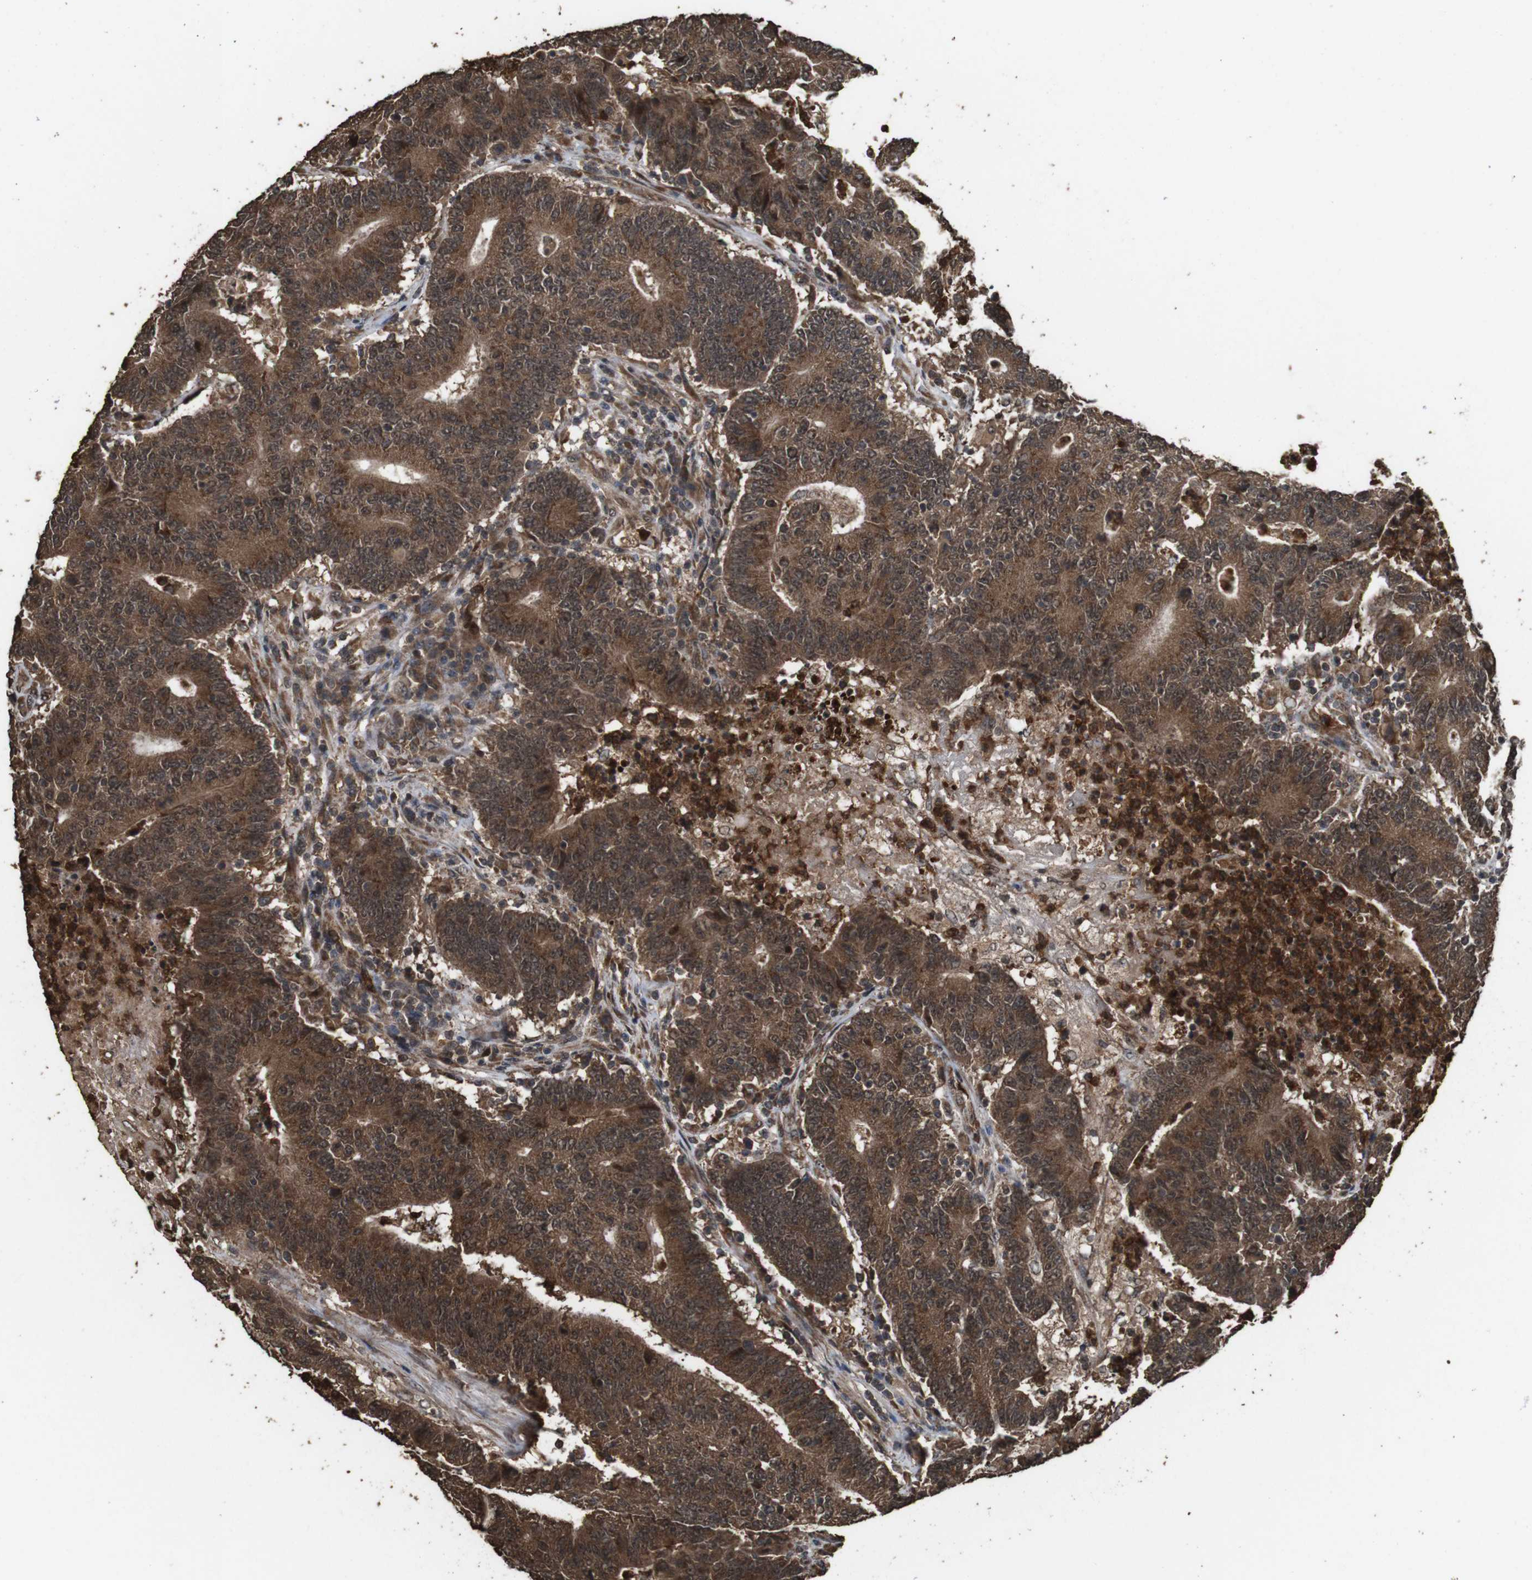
{"staining": {"intensity": "strong", "quantity": ">75%", "location": "cytoplasmic/membranous"}, "tissue": "colorectal cancer", "cell_type": "Tumor cells", "image_type": "cancer", "snomed": [{"axis": "morphology", "description": "Normal tissue, NOS"}, {"axis": "morphology", "description": "Adenocarcinoma, NOS"}, {"axis": "topography", "description": "Colon"}], "caption": "Strong cytoplasmic/membranous expression for a protein is appreciated in about >75% of tumor cells of colorectal adenocarcinoma using IHC.", "gene": "RRAS2", "patient": {"sex": "female", "age": 75}}